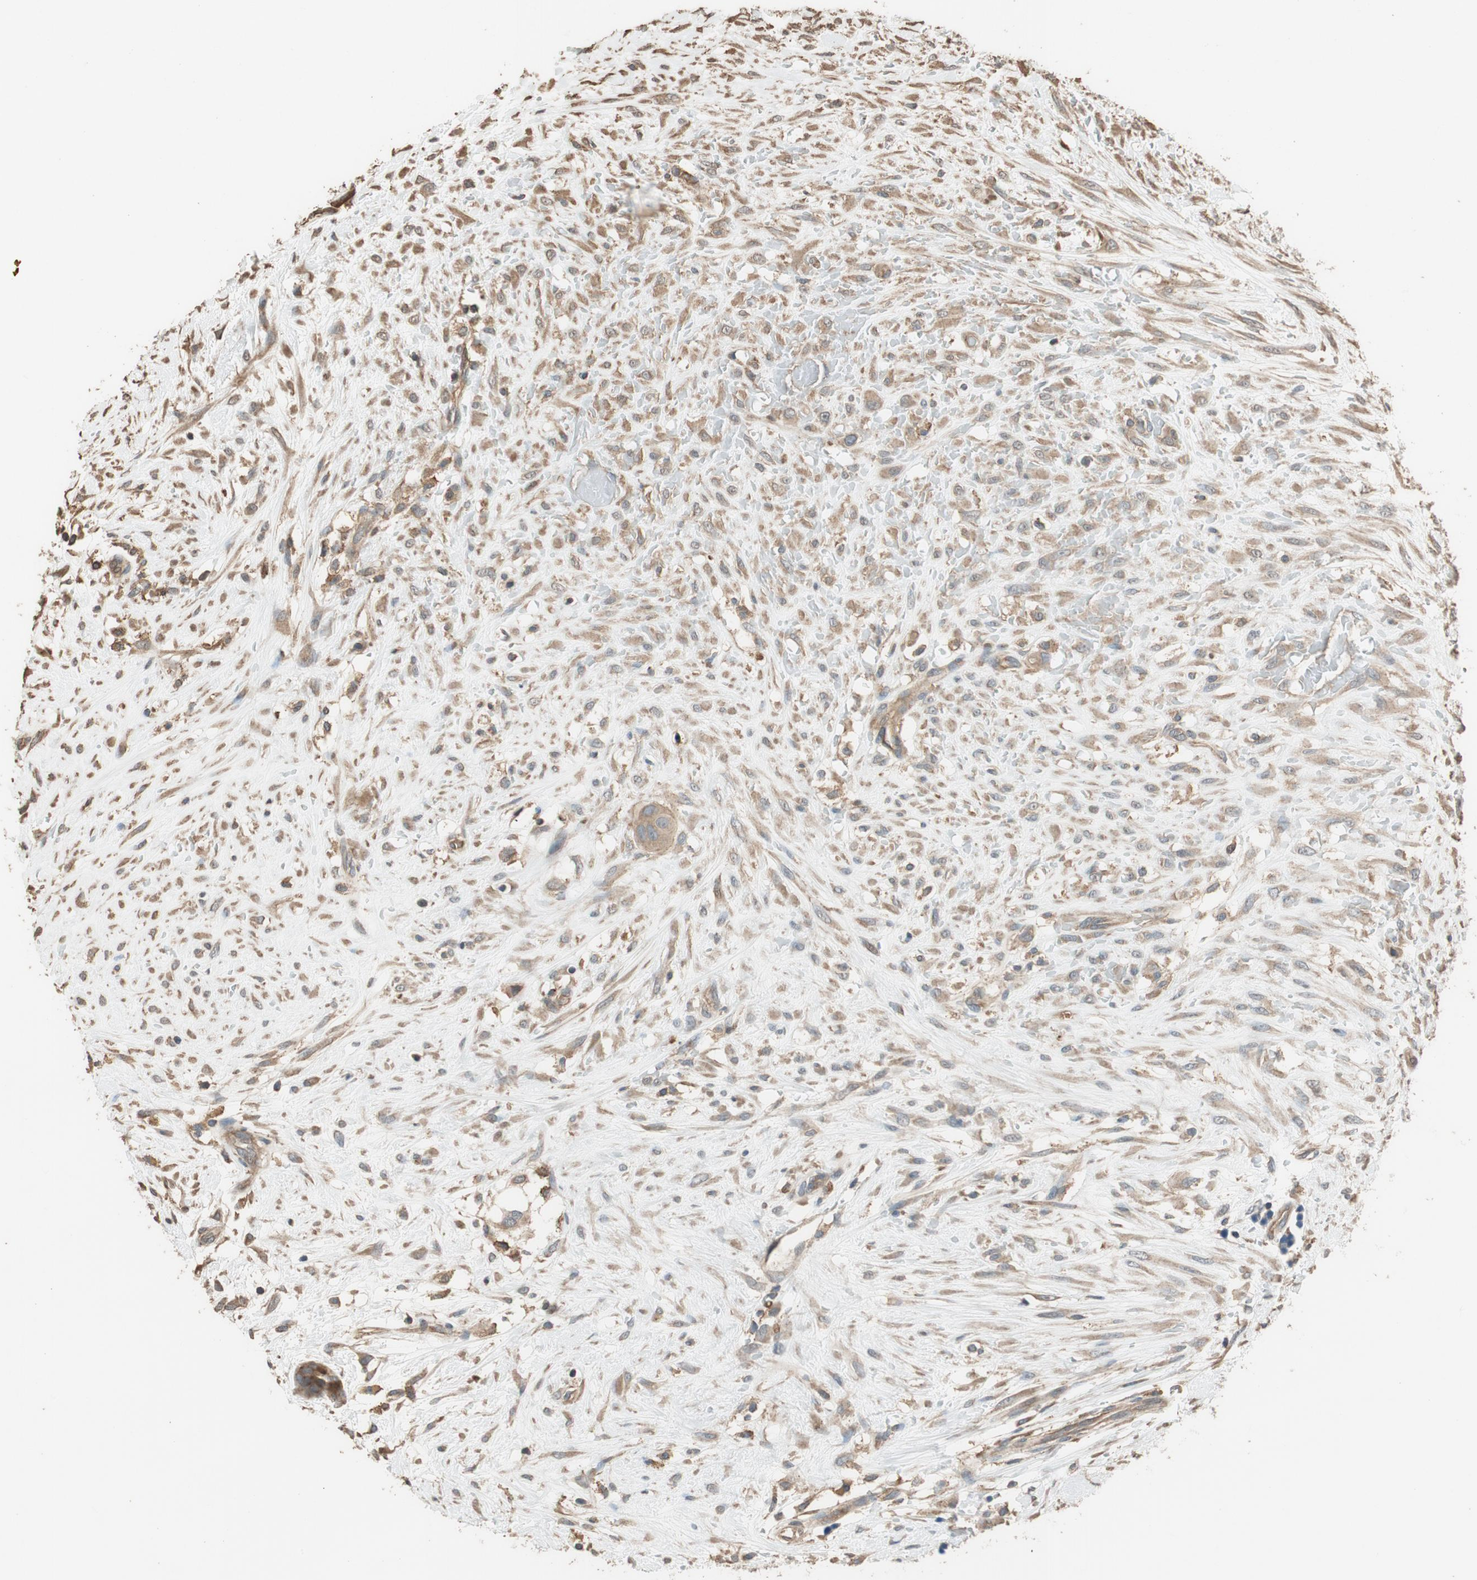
{"staining": {"intensity": "weak", "quantity": ">75%", "location": "cytoplasmic/membranous"}, "tissue": "breast cancer", "cell_type": "Tumor cells", "image_type": "cancer", "snomed": [{"axis": "morphology", "description": "Duct carcinoma"}, {"axis": "topography", "description": "Breast"}], "caption": "An image of breast cancer stained for a protein displays weak cytoplasmic/membranous brown staining in tumor cells.", "gene": "MST1R", "patient": {"sex": "female", "age": 40}}